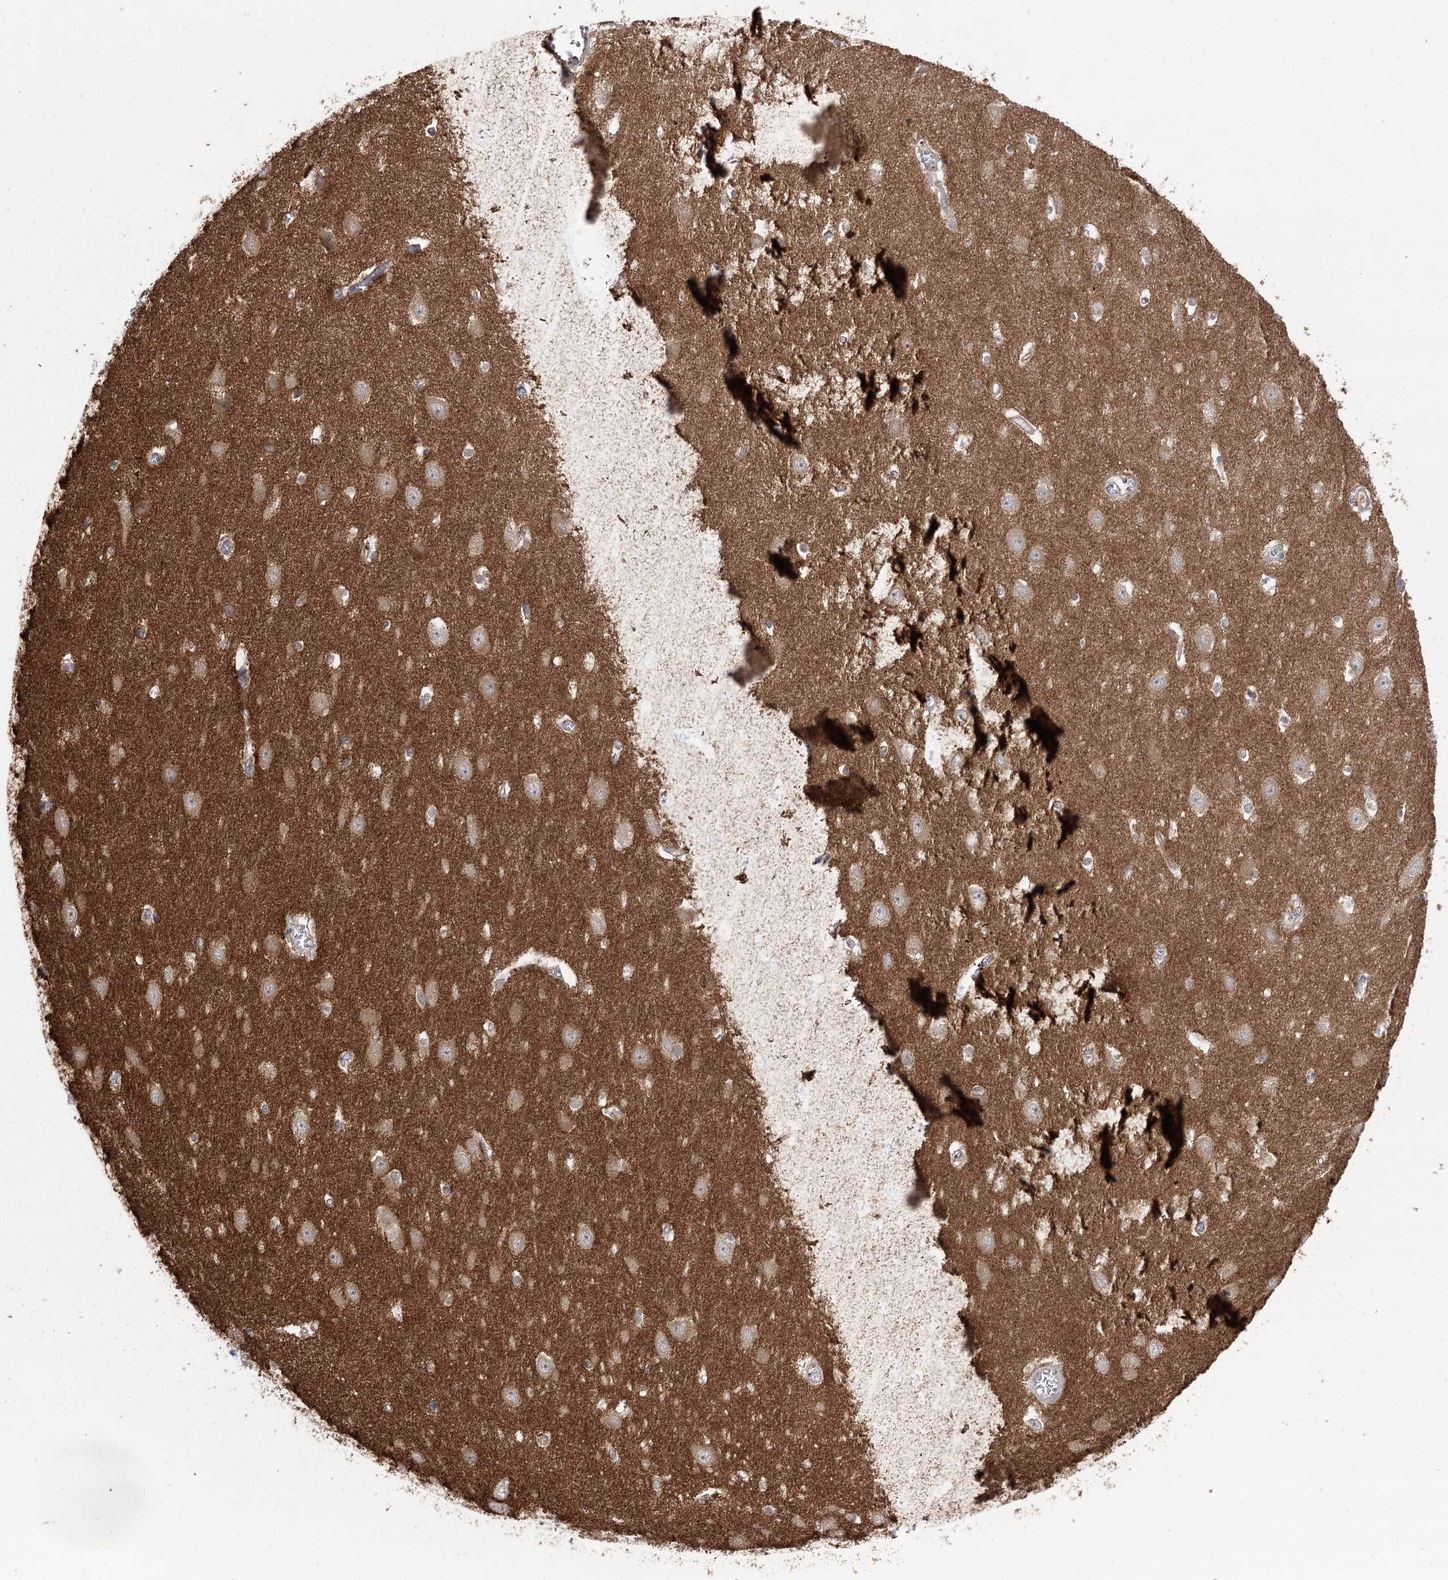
{"staining": {"intensity": "weak", "quantity": "<25%", "location": "cytoplasmic/membranous"}, "tissue": "hippocampus", "cell_type": "Glial cells", "image_type": "normal", "snomed": [{"axis": "morphology", "description": "Normal tissue, NOS"}, {"axis": "topography", "description": "Hippocampus"}], "caption": "Human hippocampus stained for a protein using IHC reveals no positivity in glial cells.", "gene": "VPS37B", "patient": {"sex": "female", "age": 64}}